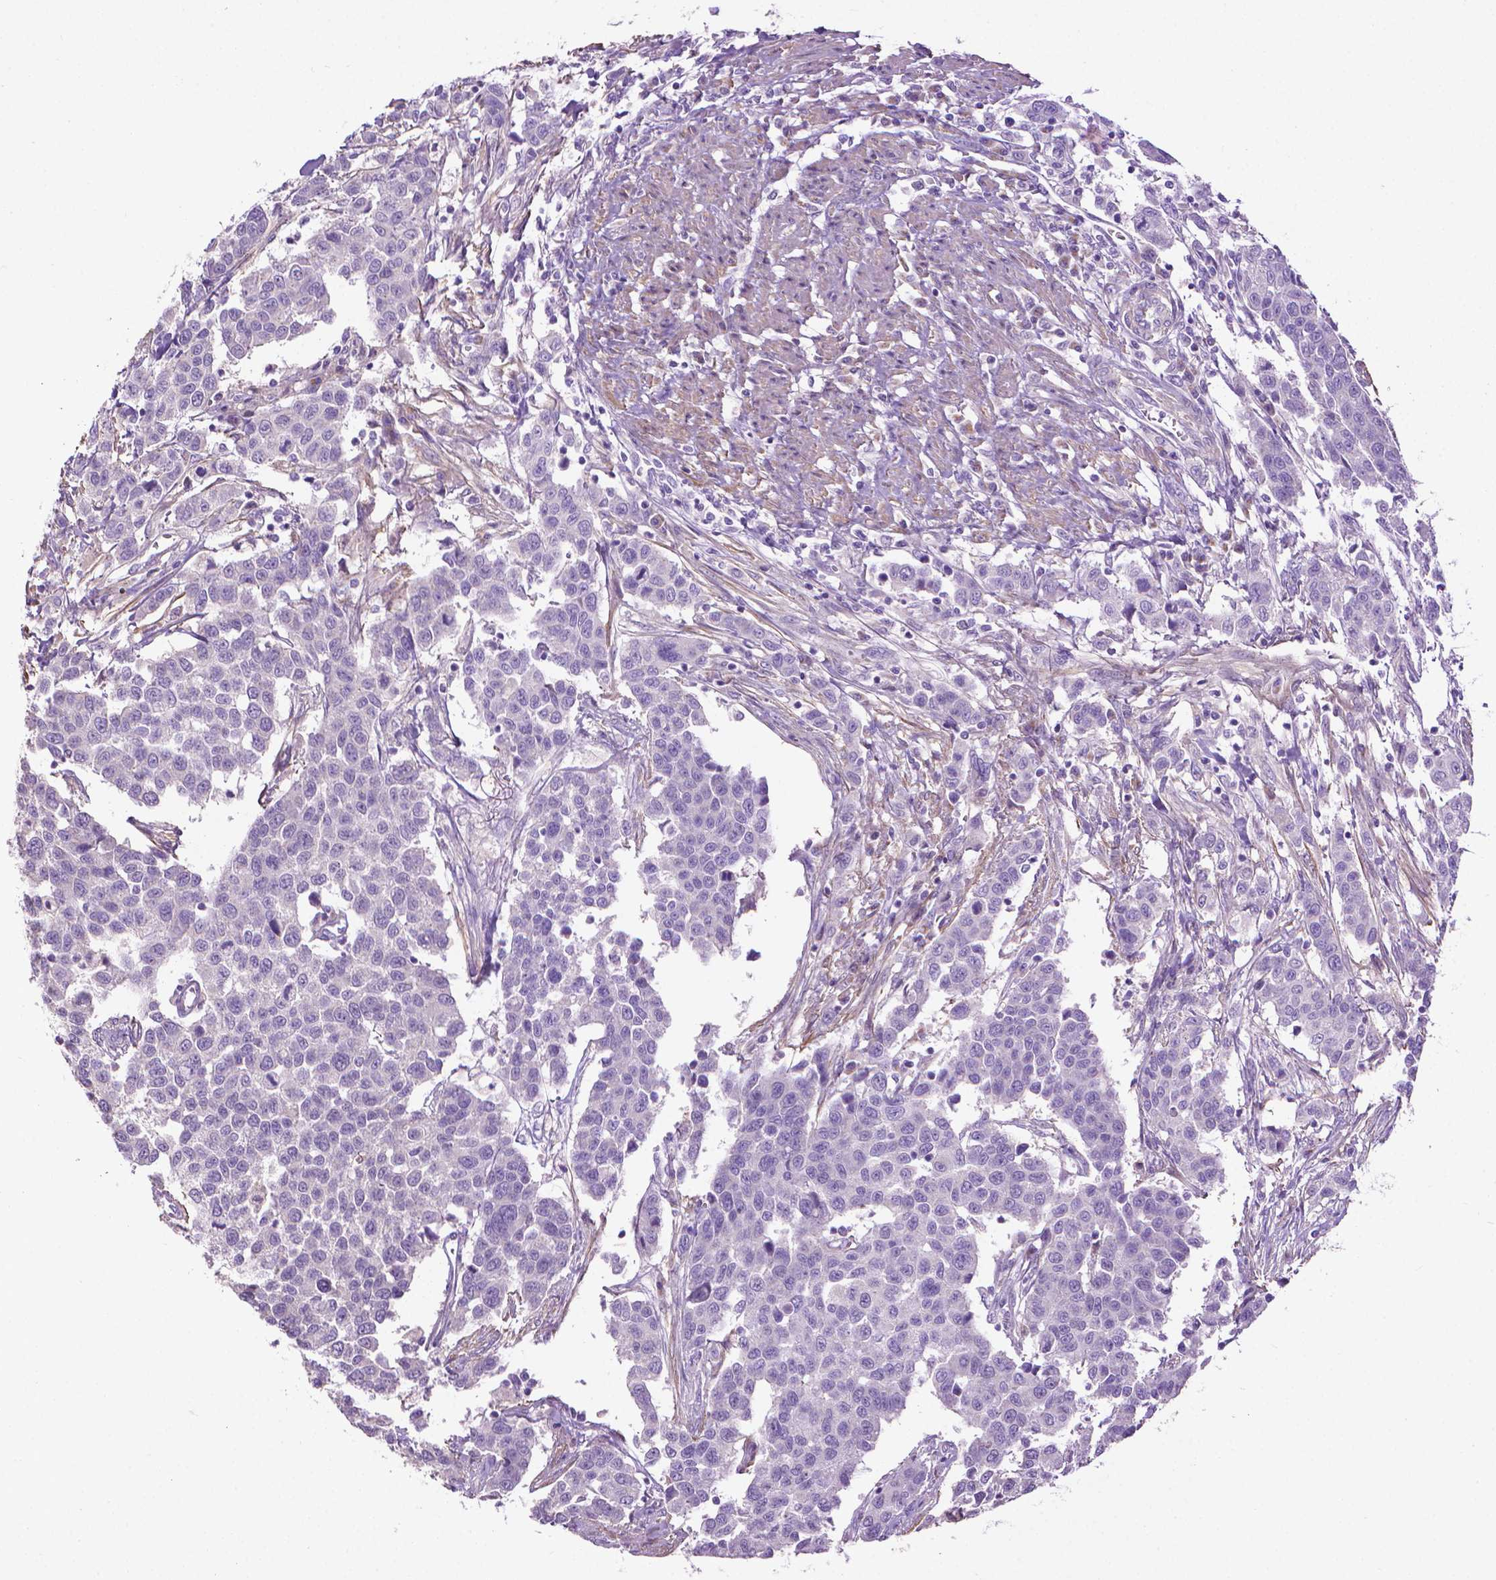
{"staining": {"intensity": "negative", "quantity": "none", "location": "none"}, "tissue": "urothelial cancer", "cell_type": "Tumor cells", "image_type": "cancer", "snomed": [{"axis": "morphology", "description": "Urothelial carcinoma, High grade"}, {"axis": "topography", "description": "Urinary bladder"}], "caption": "The micrograph exhibits no significant positivity in tumor cells of urothelial cancer.", "gene": "AQP10", "patient": {"sex": "female", "age": 58}}